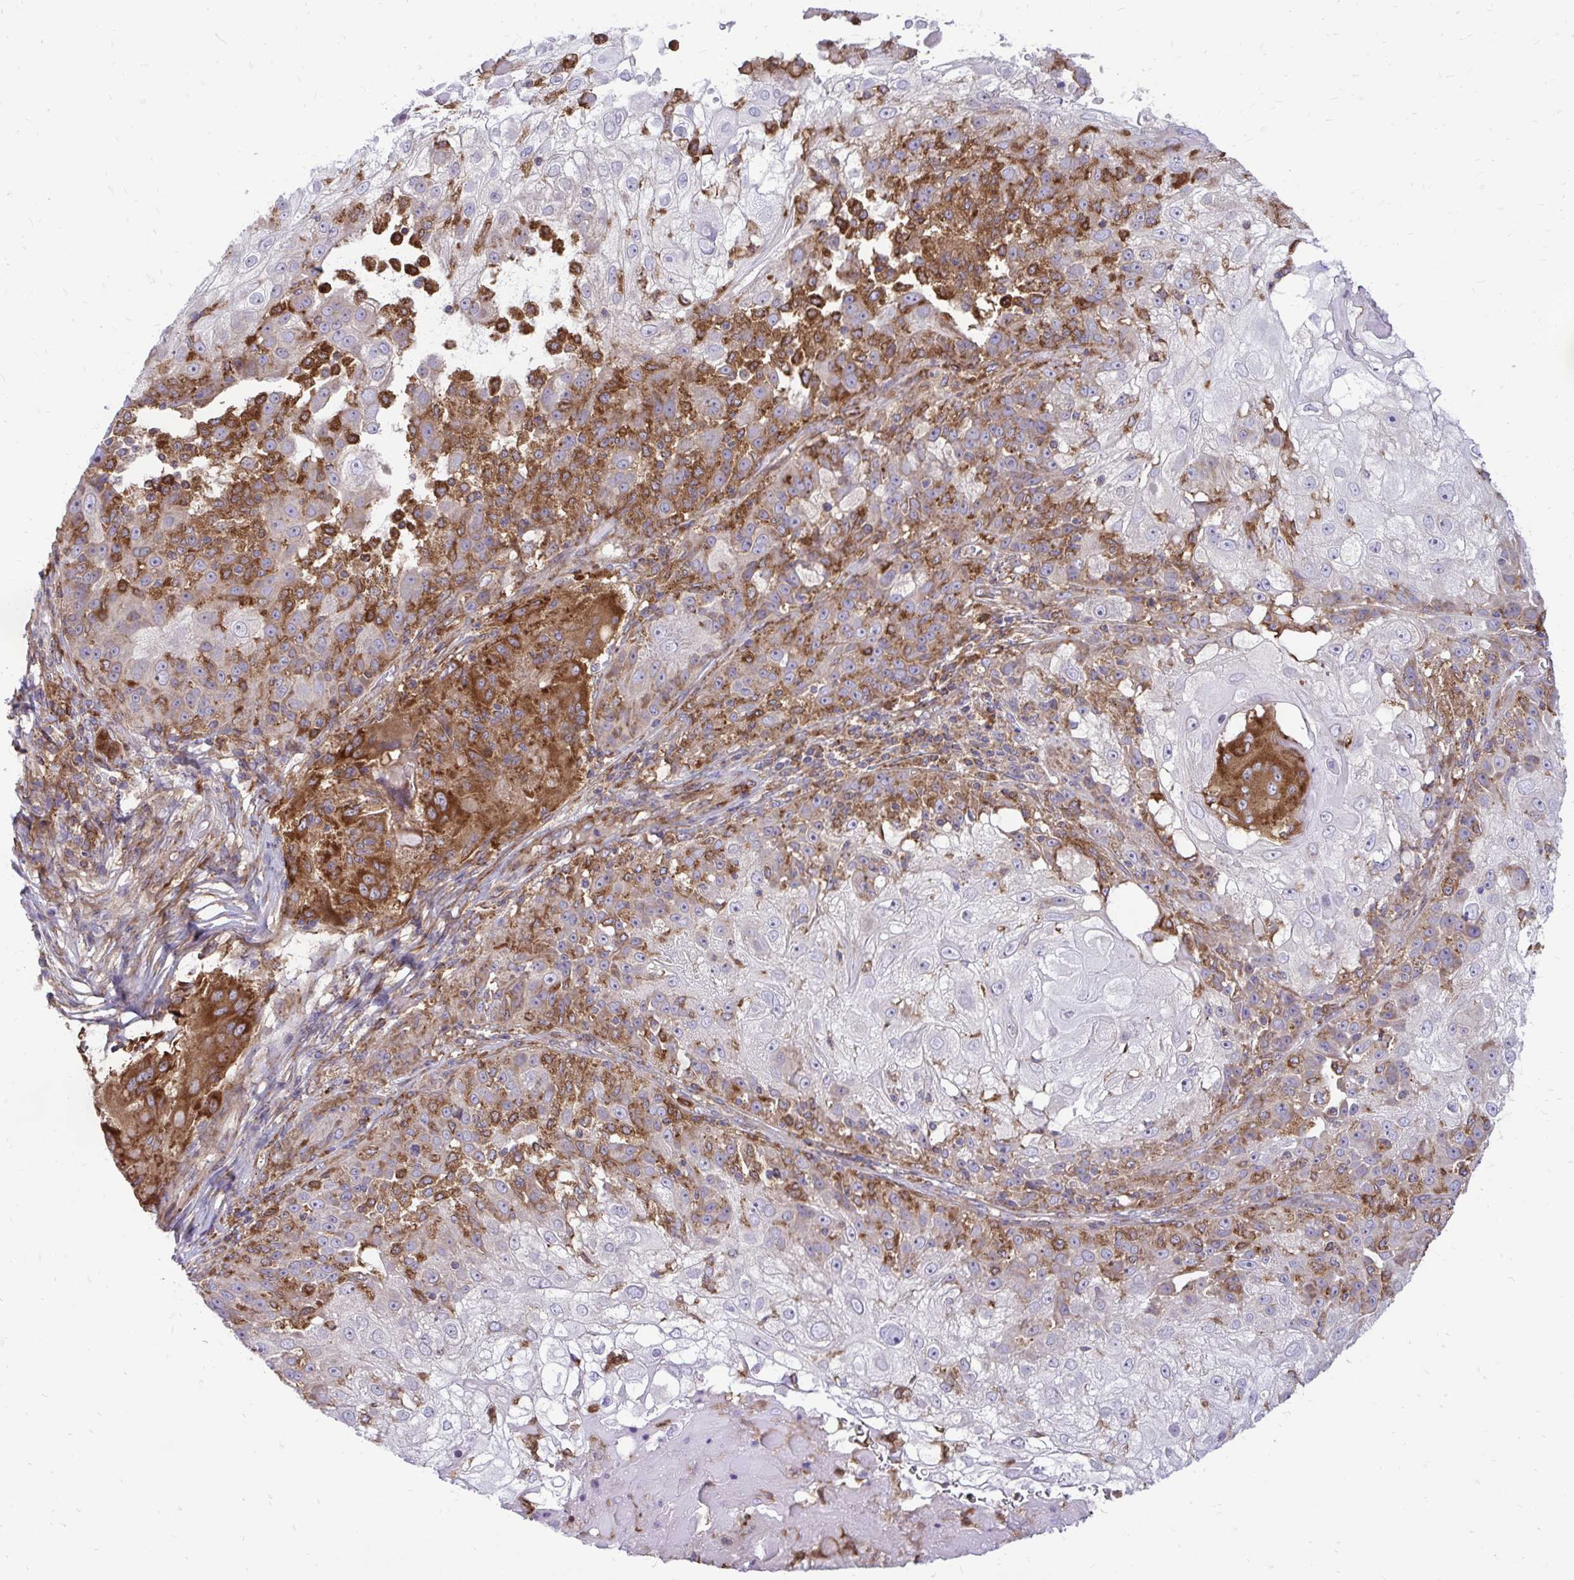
{"staining": {"intensity": "negative", "quantity": "none", "location": "none"}, "tissue": "skin cancer", "cell_type": "Tumor cells", "image_type": "cancer", "snomed": [{"axis": "morphology", "description": "Normal tissue, NOS"}, {"axis": "morphology", "description": "Squamous cell carcinoma, NOS"}, {"axis": "topography", "description": "Skin"}], "caption": "IHC image of neoplastic tissue: human skin squamous cell carcinoma stained with DAB displays no significant protein expression in tumor cells.", "gene": "ASAP1", "patient": {"sex": "female", "age": 83}}